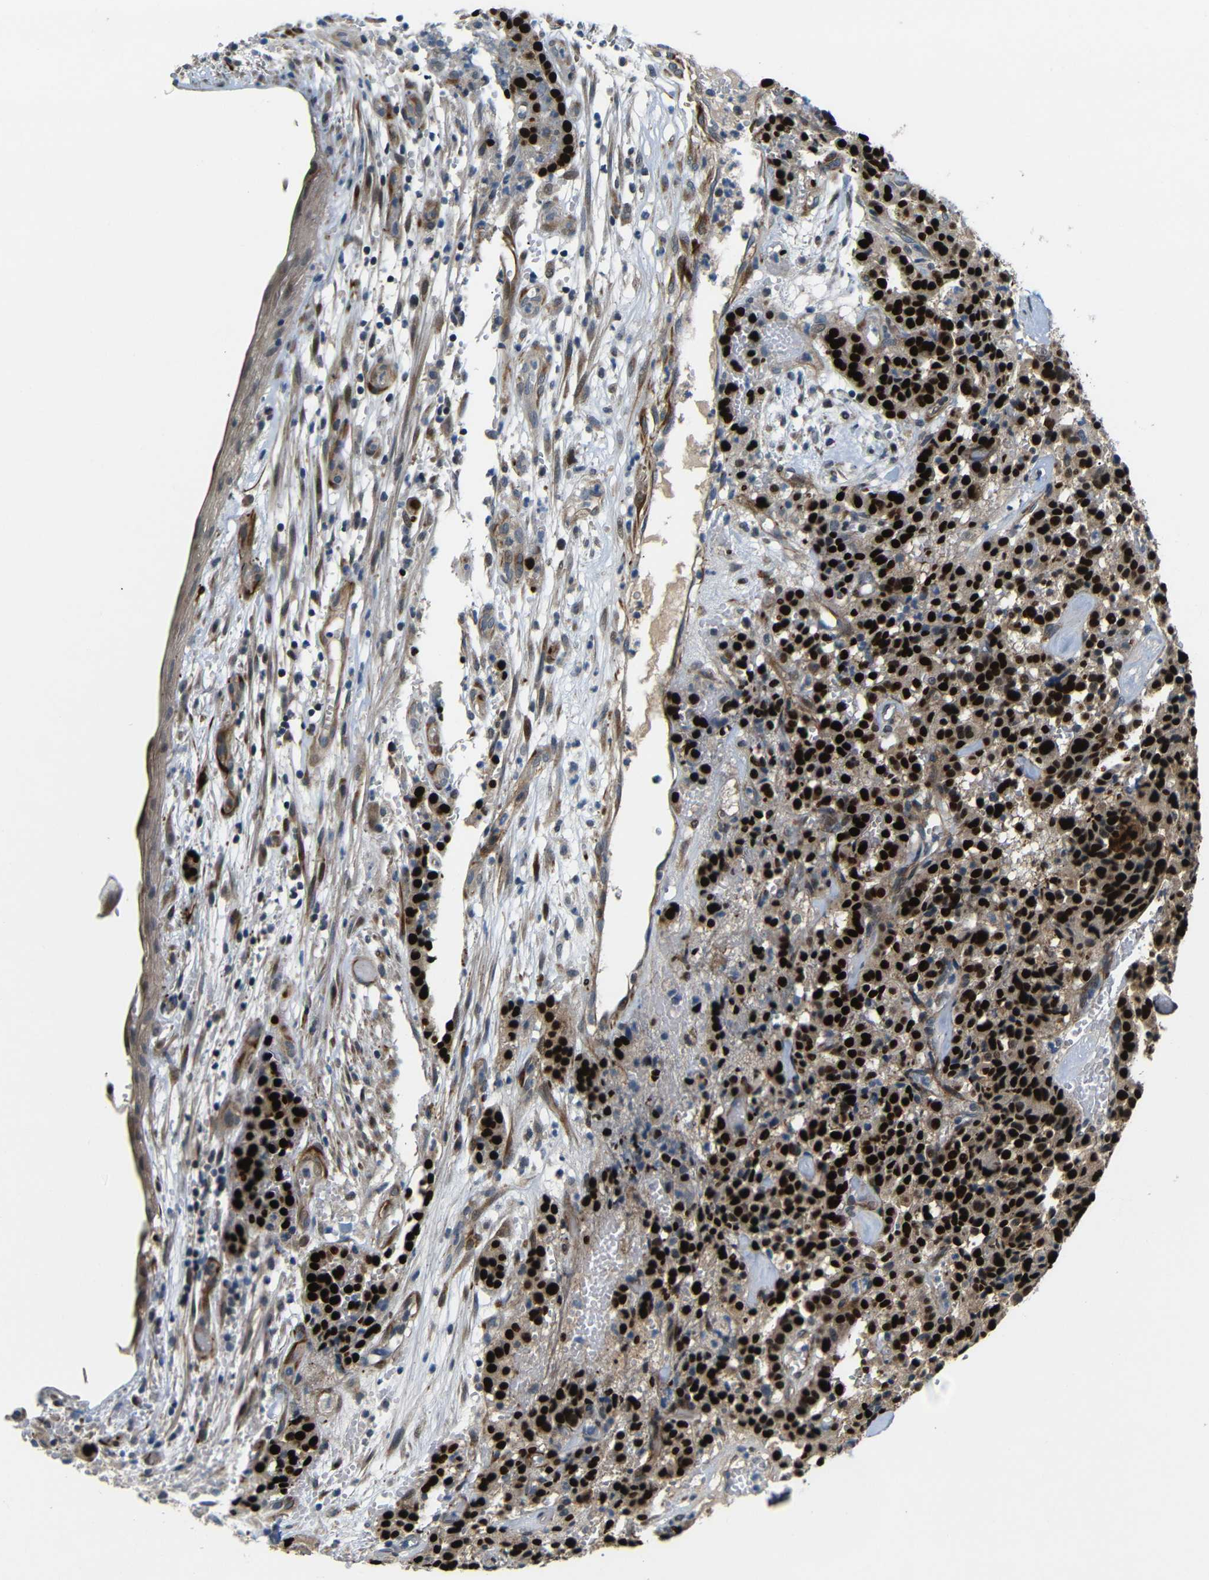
{"staining": {"intensity": "strong", "quantity": ">75%", "location": "nuclear"}, "tissue": "carcinoid", "cell_type": "Tumor cells", "image_type": "cancer", "snomed": [{"axis": "morphology", "description": "Carcinoid, malignant, NOS"}, {"axis": "topography", "description": "Lung"}], "caption": "Malignant carcinoid stained with immunohistochemistry (IHC) shows strong nuclear staining in approximately >75% of tumor cells.", "gene": "SYDE1", "patient": {"sex": "male", "age": 30}}